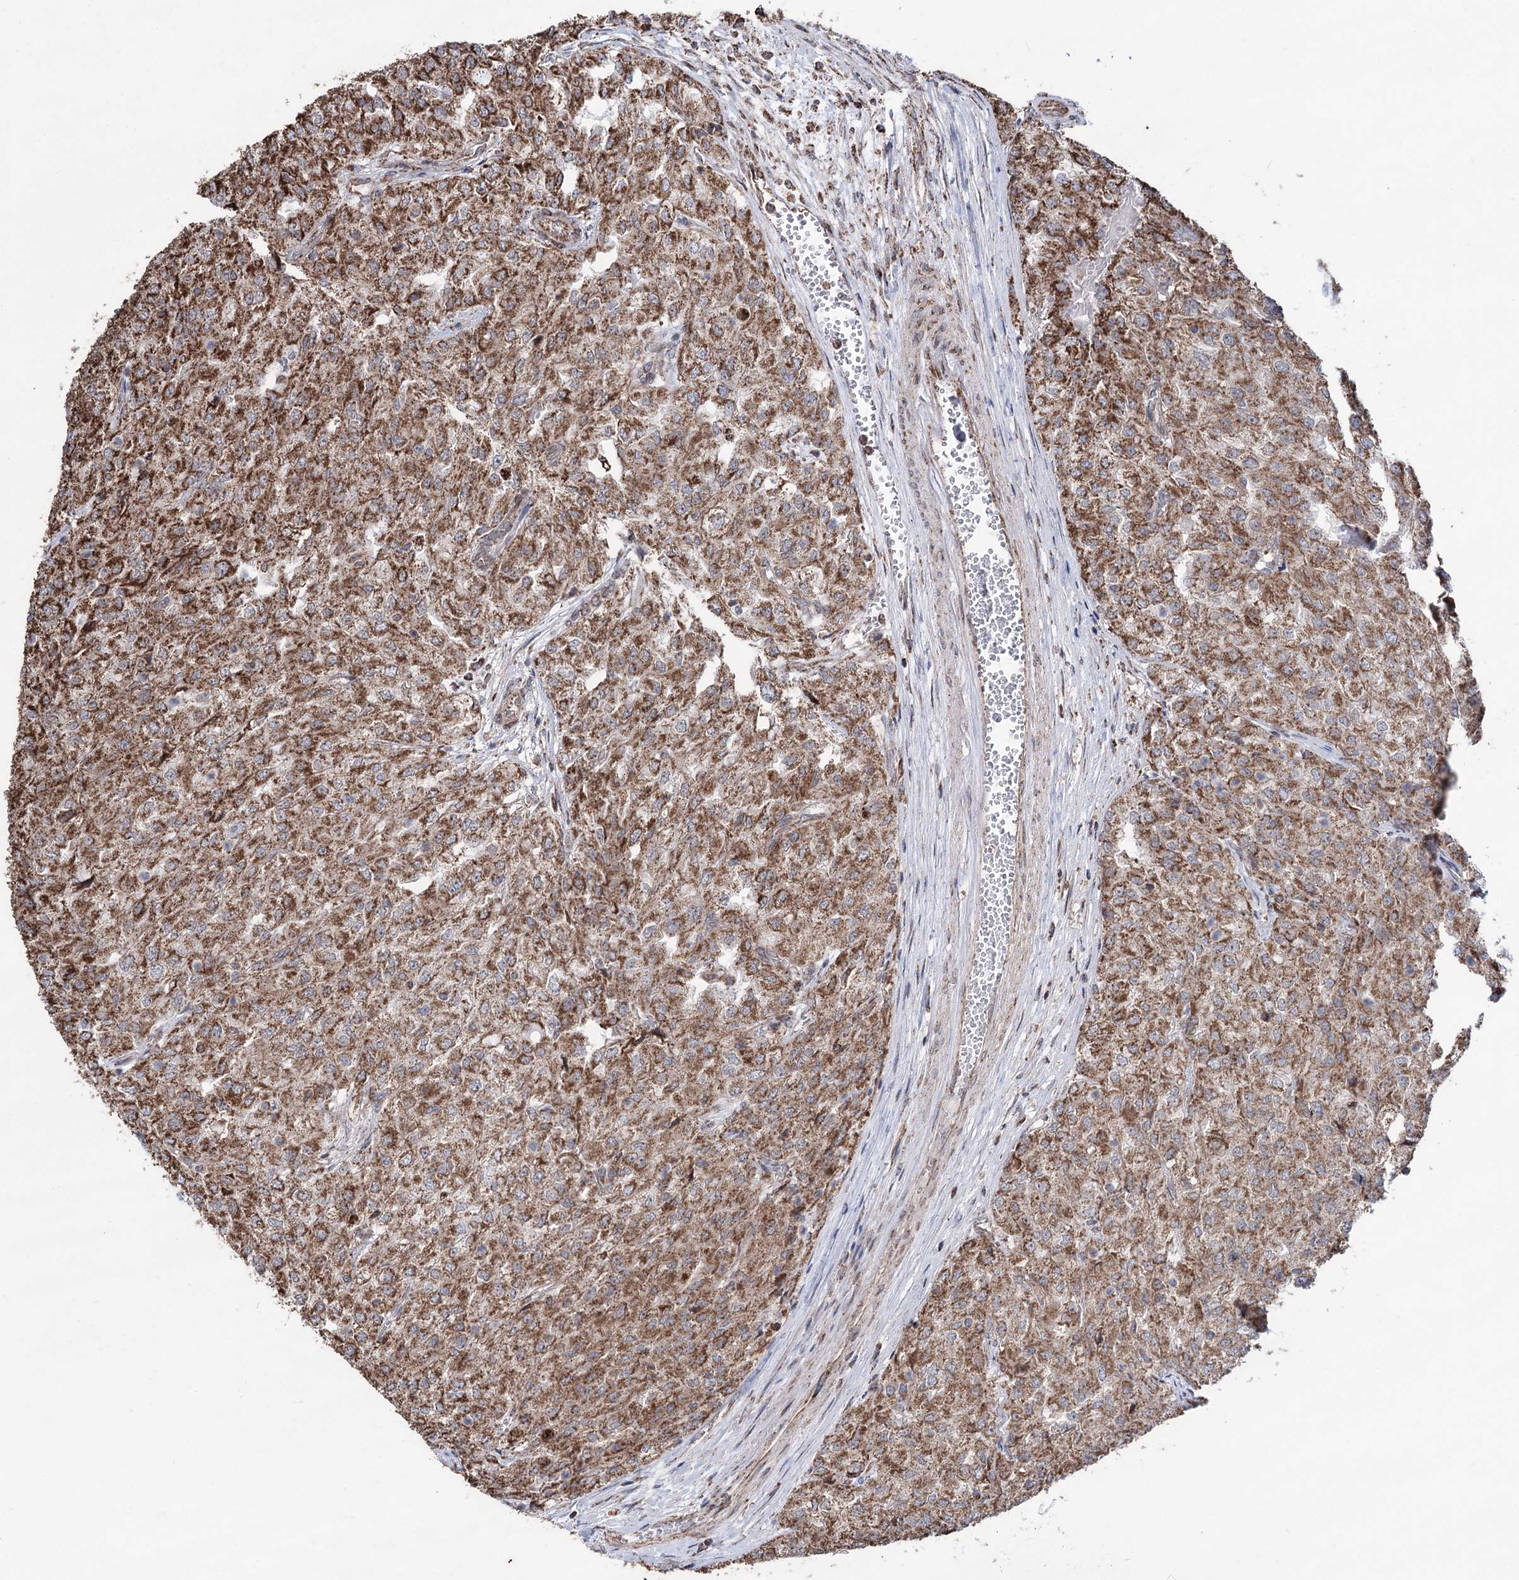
{"staining": {"intensity": "moderate", "quantity": ">75%", "location": "cytoplasmic/membranous"}, "tissue": "renal cancer", "cell_type": "Tumor cells", "image_type": "cancer", "snomed": [{"axis": "morphology", "description": "Adenocarcinoma, NOS"}, {"axis": "topography", "description": "Kidney"}], "caption": "Renal adenocarcinoma tissue displays moderate cytoplasmic/membranous expression in about >75% of tumor cells, visualized by immunohistochemistry.", "gene": "CREB3L4", "patient": {"sex": "female", "age": 54}}